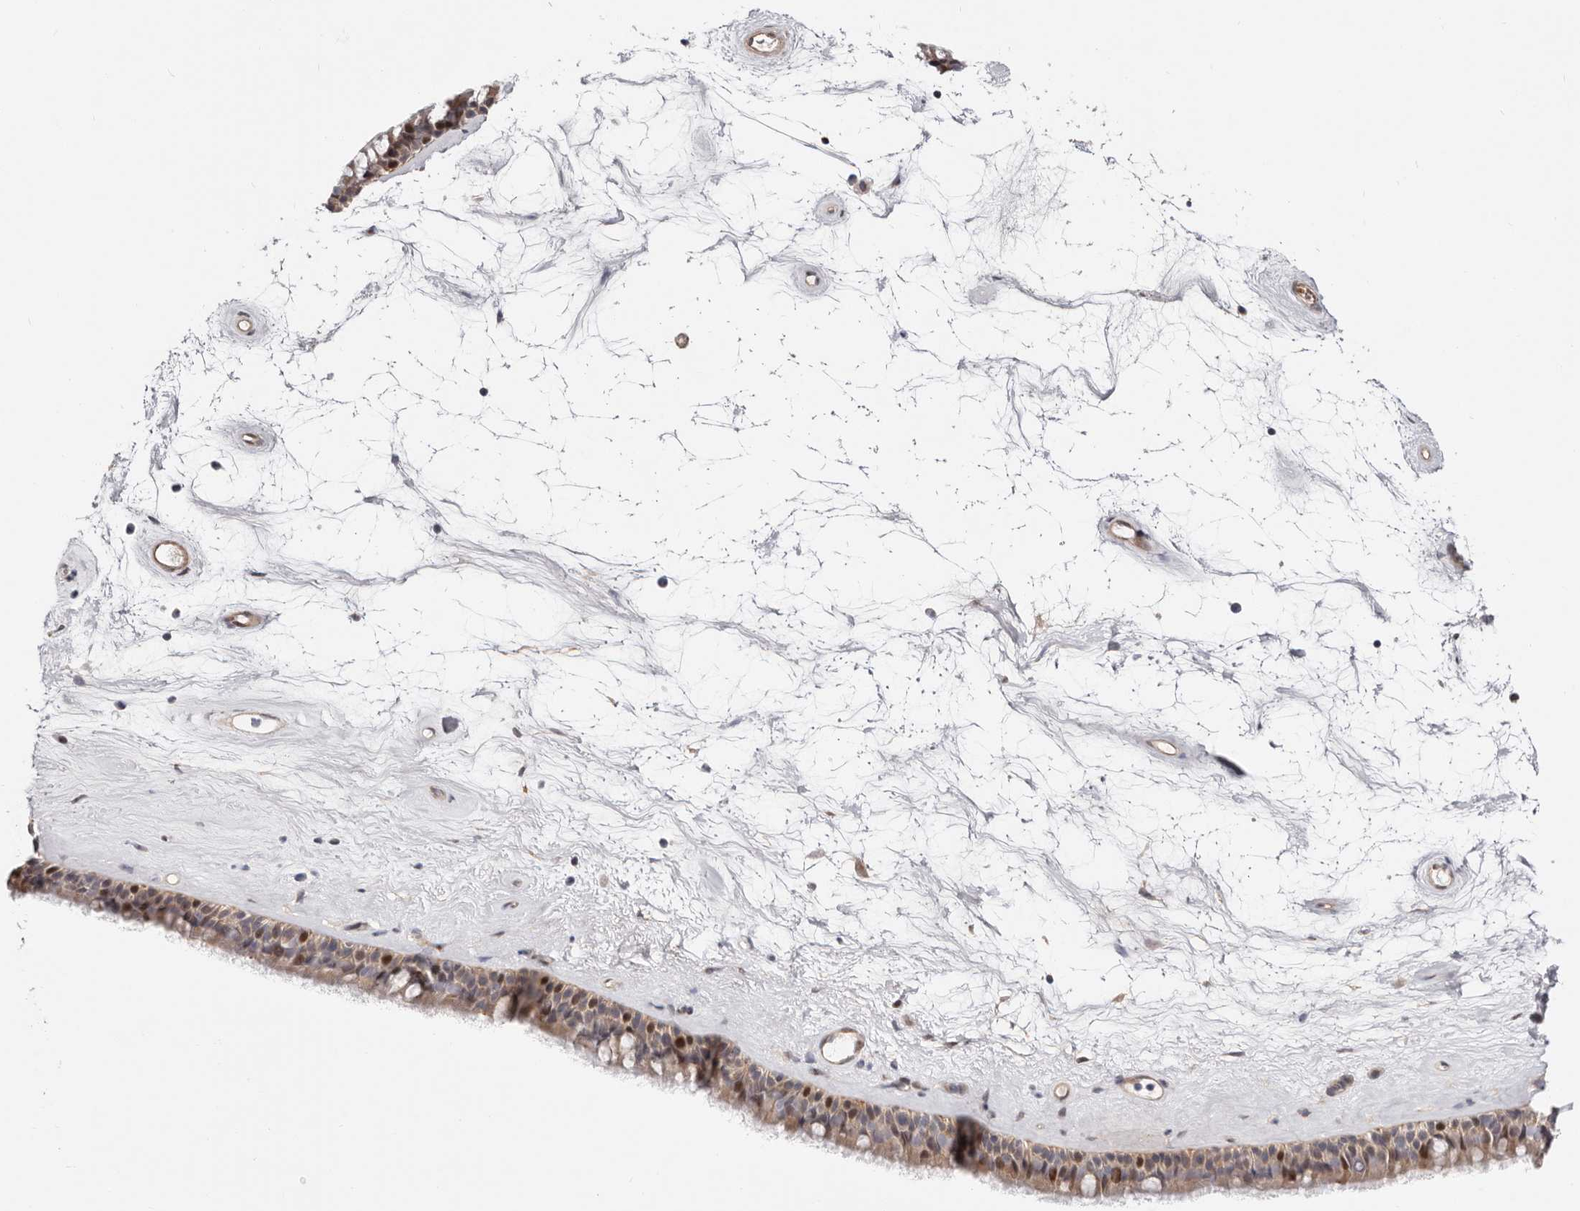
{"staining": {"intensity": "strong", "quantity": "25%-75%", "location": "cytoplasmic/membranous,nuclear"}, "tissue": "nasopharynx", "cell_type": "Respiratory epithelial cells", "image_type": "normal", "snomed": [{"axis": "morphology", "description": "Normal tissue, NOS"}, {"axis": "topography", "description": "Nasopharynx"}], "caption": "The histopathology image shows a brown stain indicating the presence of a protein in the cytoplasmic/membranous,nuclear of respiratory epithelial cells in nasopharynx. The protein of interest is stained brown, and the nuclei are stained in blue (DAB IHC with brightfield microscopy, high magnification).", "gene": "EPHX3", "patient": {"sex": "male", "age": 64}}